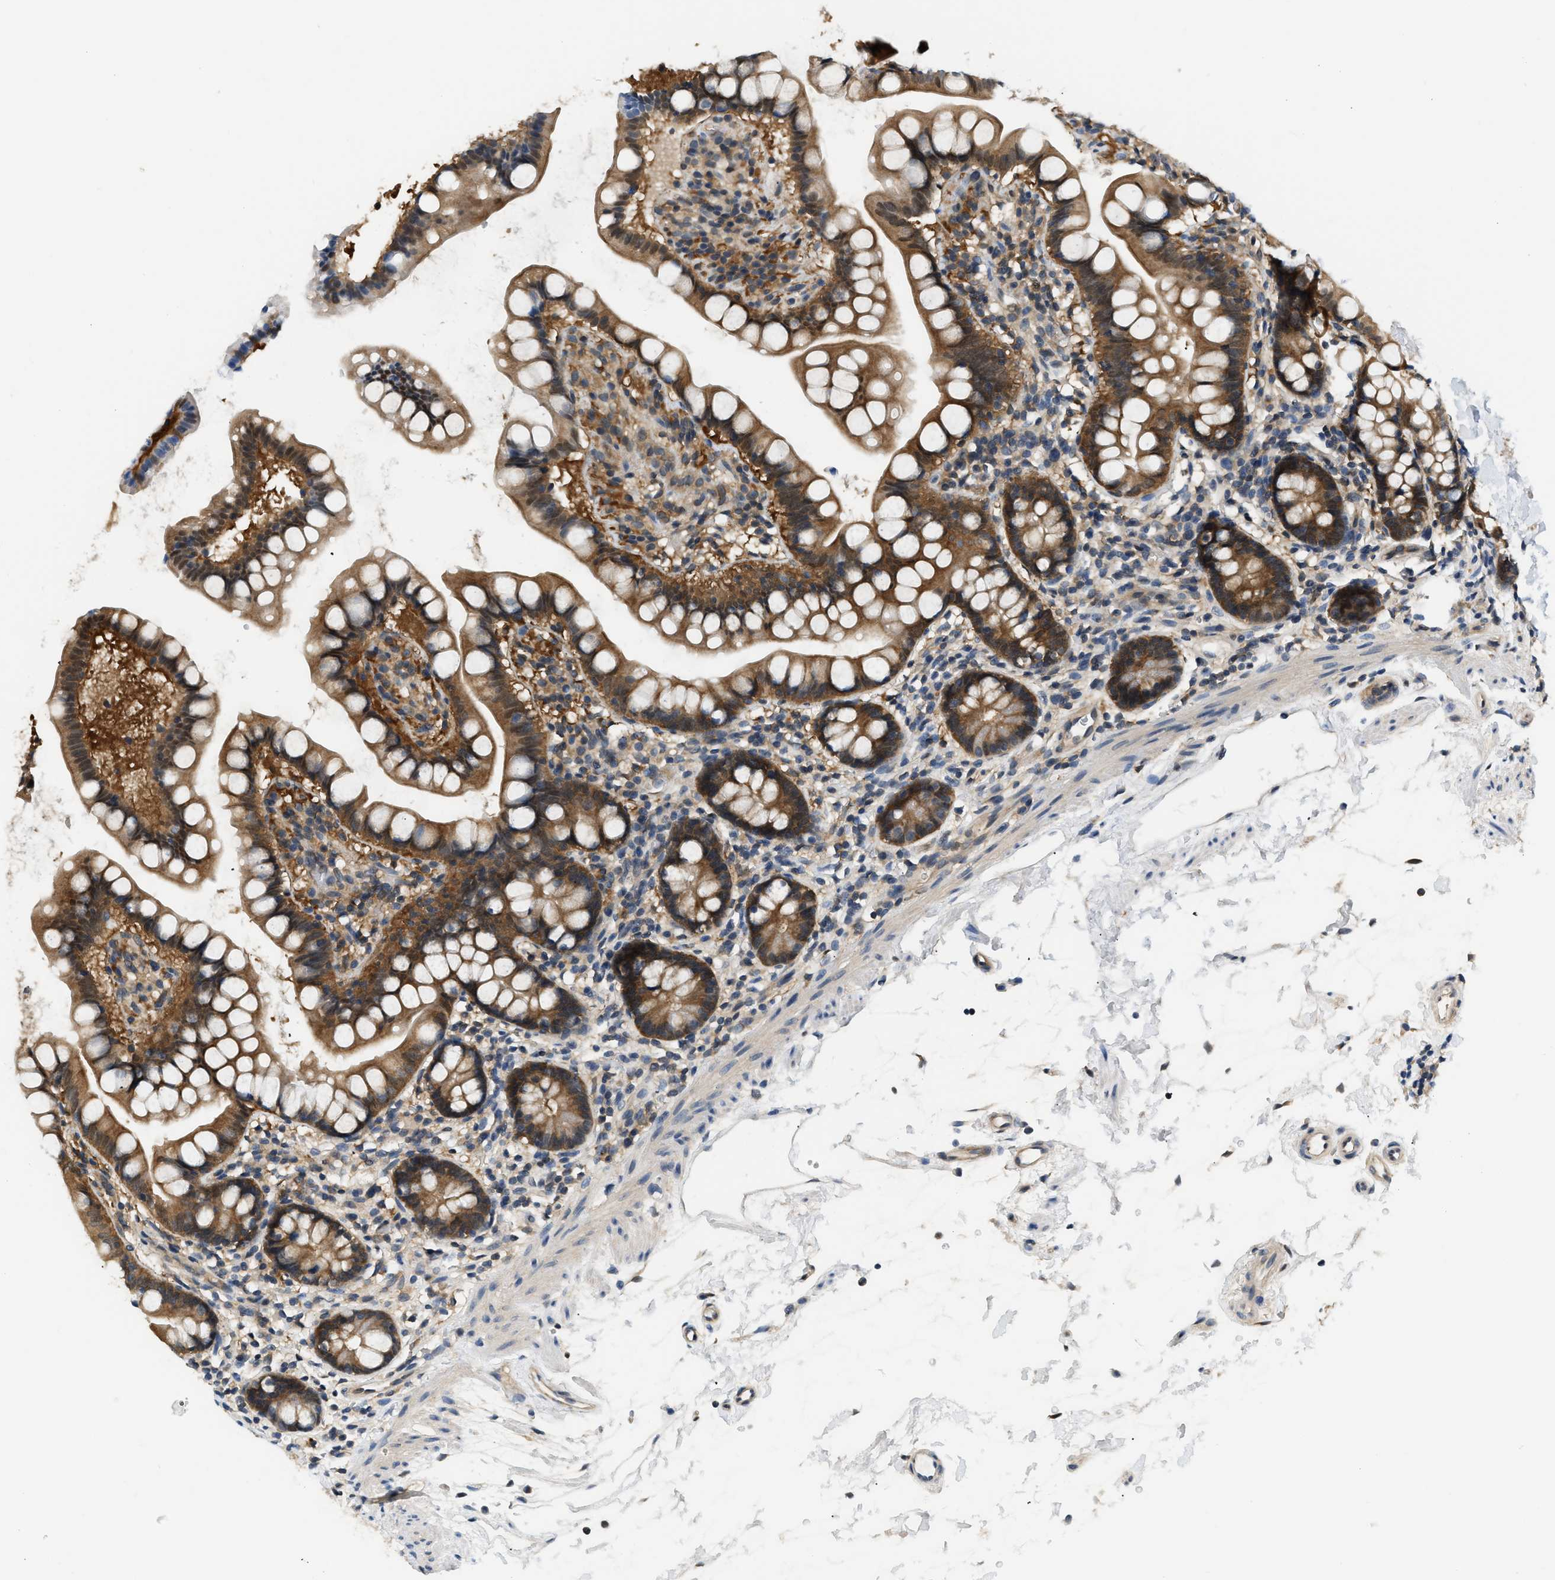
{"staining": {"intensity": "strong", "quantity": ">75%", "location": "cytoplasmic/membranous"}, "tissue": "small intestine", "cell_type": "Glandular cells", "image_type": "normal", "snomed": [{"axis": "morphology", "description": "Normal tissue, NOS"}, {"axis": "topography", "description": "Small intestine"}], "caption": "Protein staining exhibits strong cytoplasmic/membranous expression in about >75% of glandular cells in unremarkable small intestine.", "gene": "EIF4EBP2", "patient": {"sex": "female", "age": 84}}